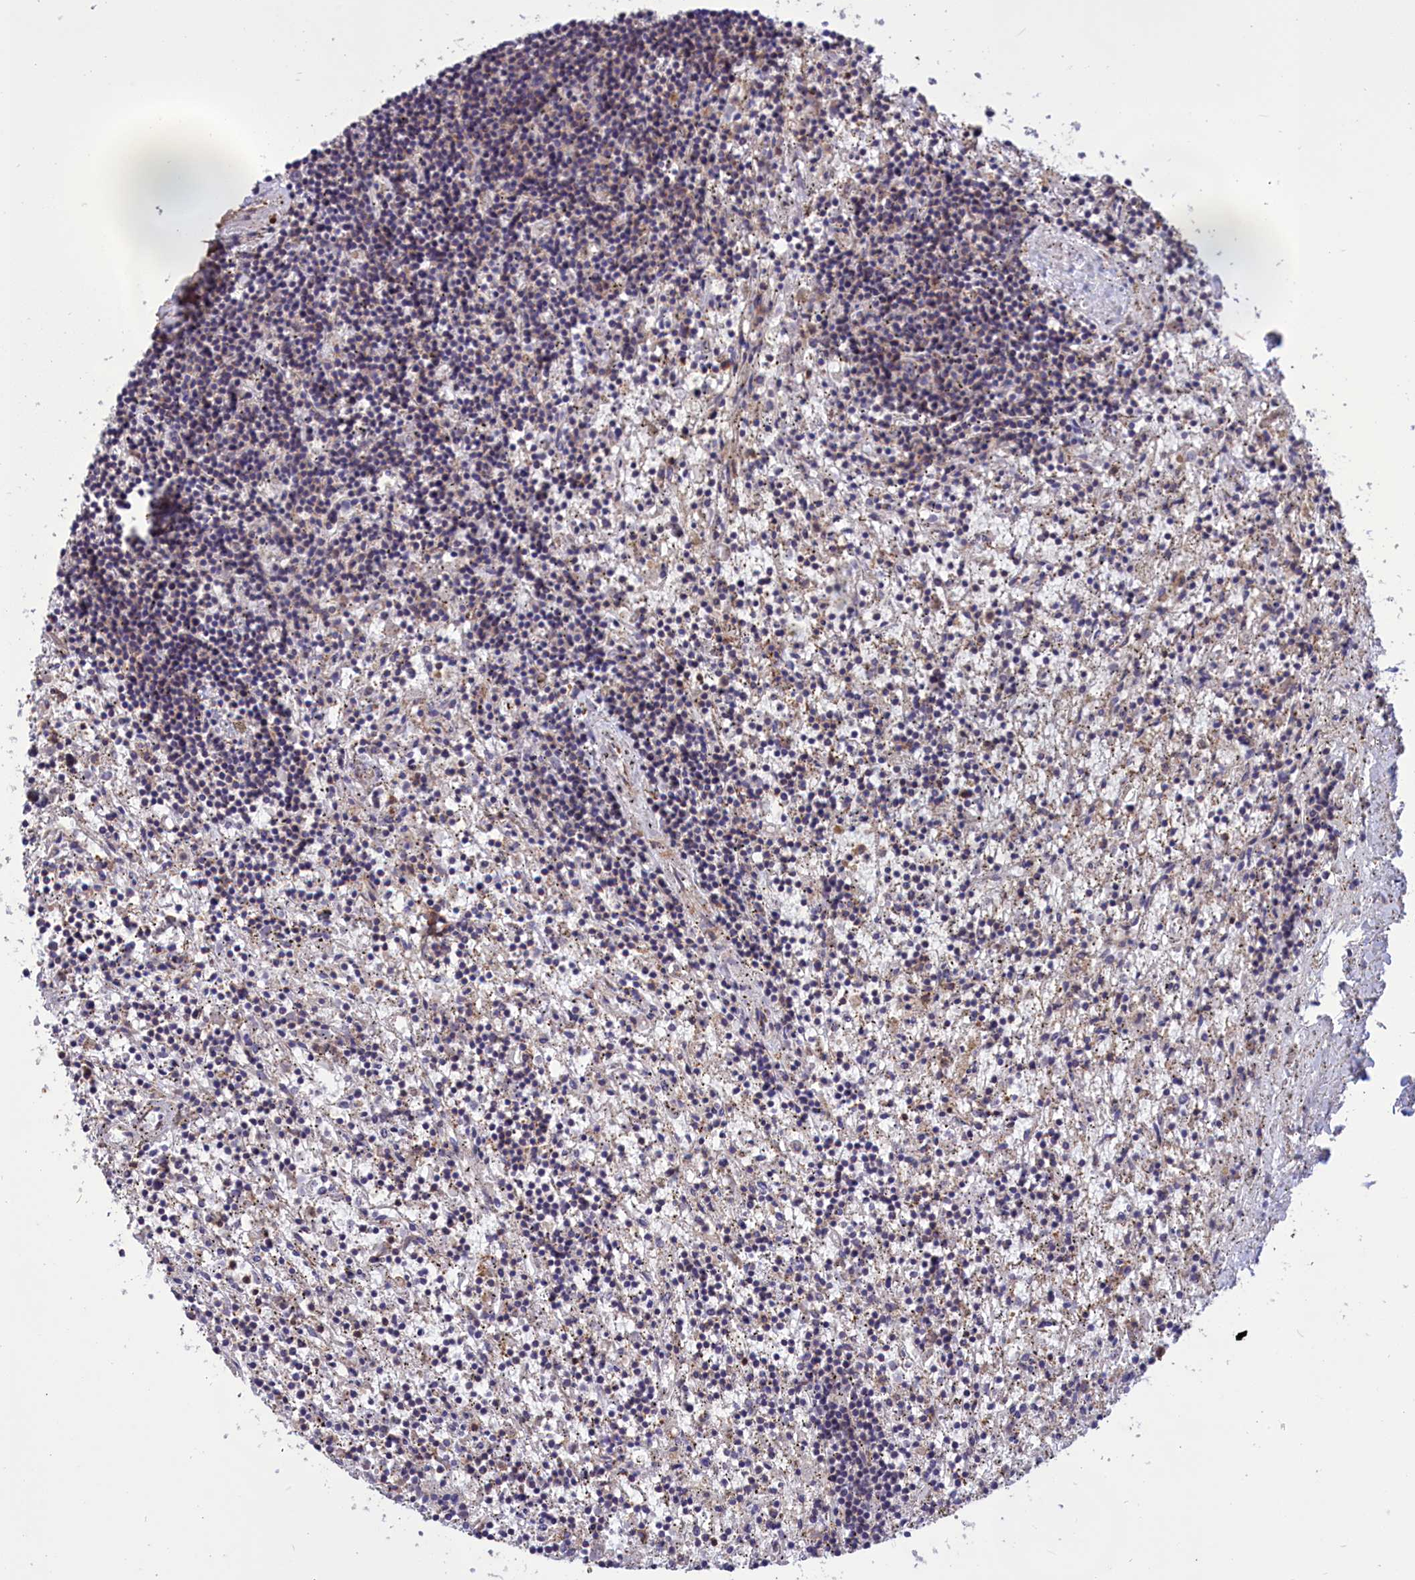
{"staining": {"intensity": "negative", "quantity": "none", "location": "none"}, "tissue": "lymphoma", "cell_type": "Tumor cells", "image_type": "cancer", "snomed": [{"axis": "morphology", "description": "Malignant lymphoma, non-Hodgkin's type, Low grade"}, {"axis": "topography", "description": "Spleen"}], "caption": "Human lymphoma stained for a protein using IHC shows no staining in tumor cells.", "gene": "AMDHD2", "patient": {"sex": "male", "age": 76}}